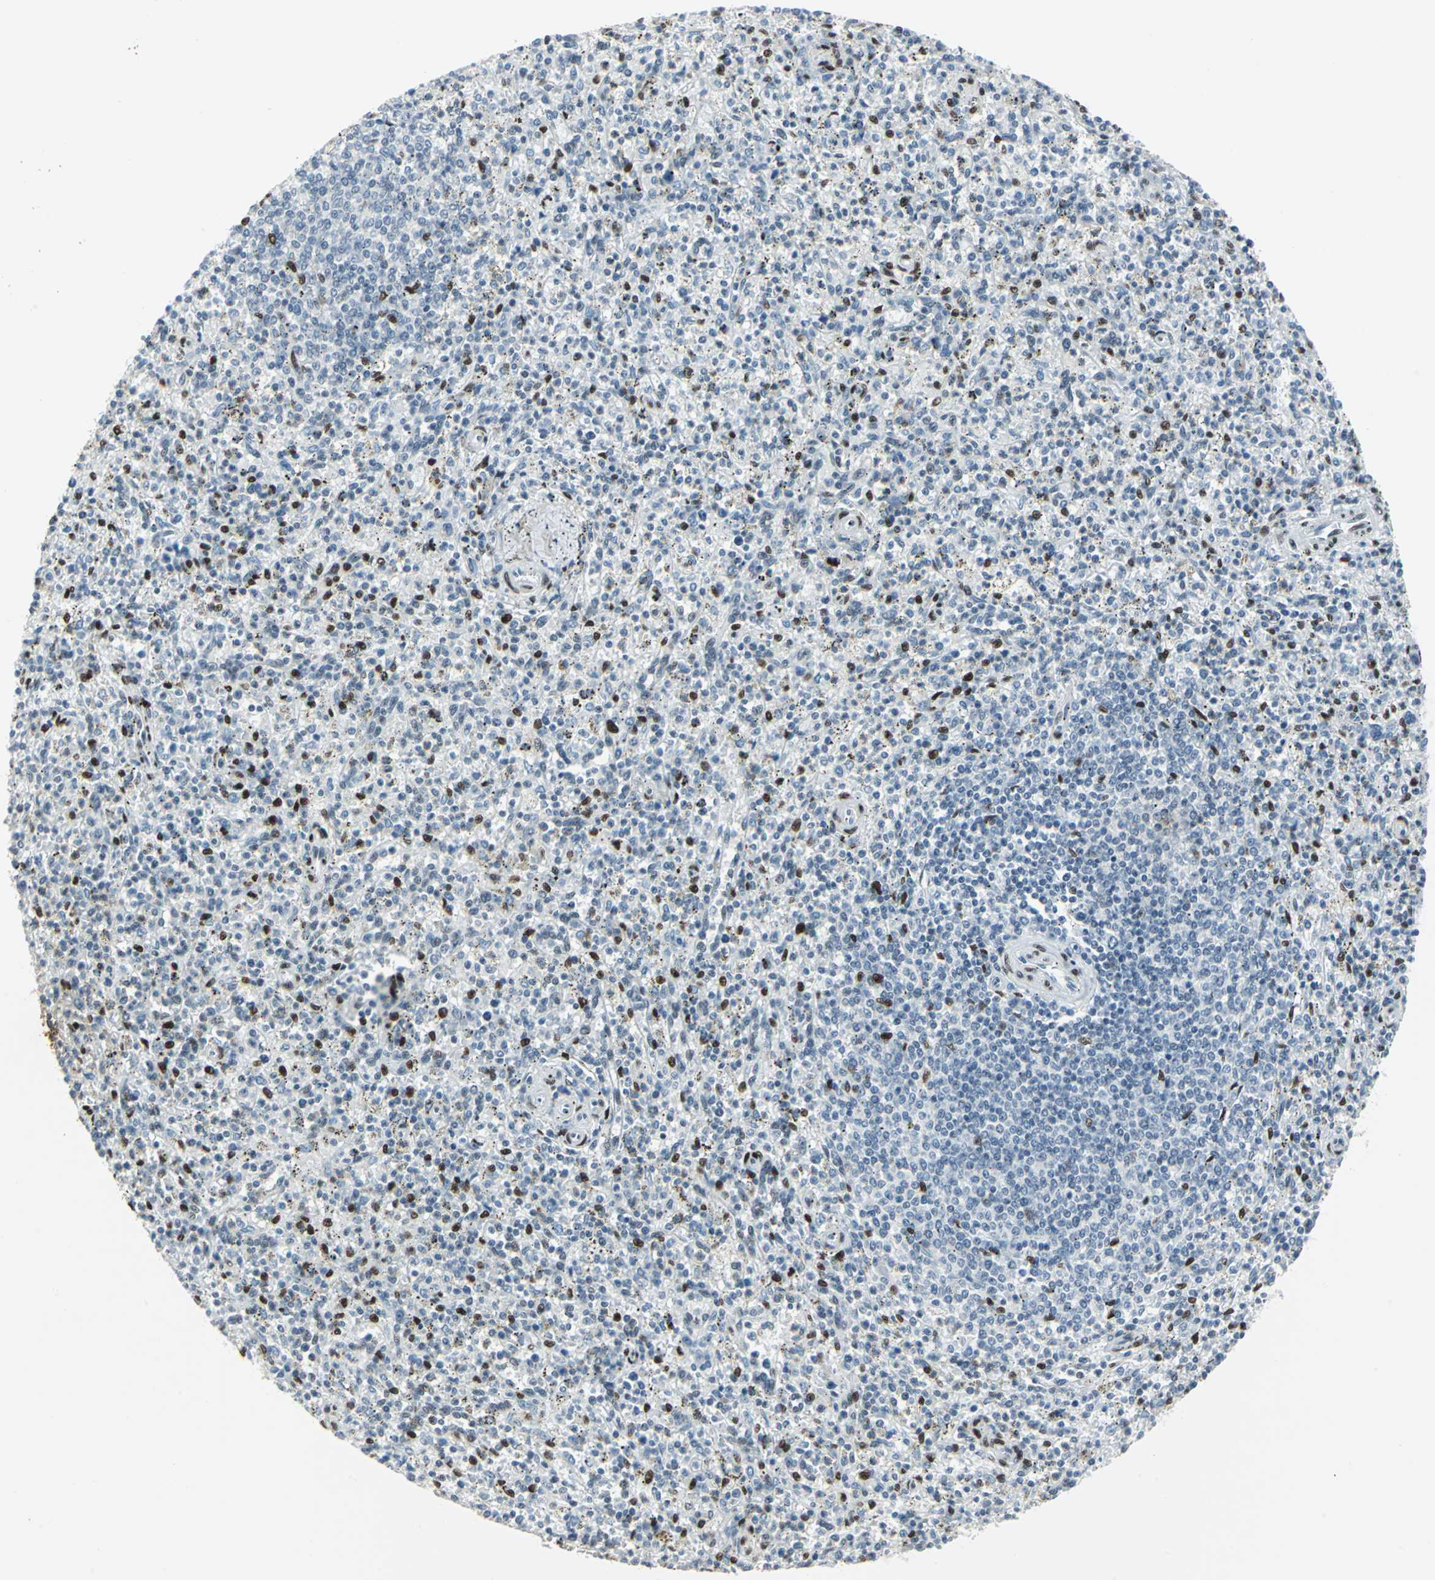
{"staining": {"intensity": "strong", "quantity": "<25%", "location": "nuclear"}, "tissue": "spleen", "cell_type": "Cells in red pulp", "image_type": "normal", "snomed": [{"axis": "morphology", "description": "Normal tissue, NOS"}, {"axis": "topography", "description": "Spleen"}], "caption": "Protein expression analysis of benign spleen displays strong nuclear positivity in about <25% of cells in red pulp.", "gene": "MEIS2", "patient": {"sex": "male", "age": 72}}